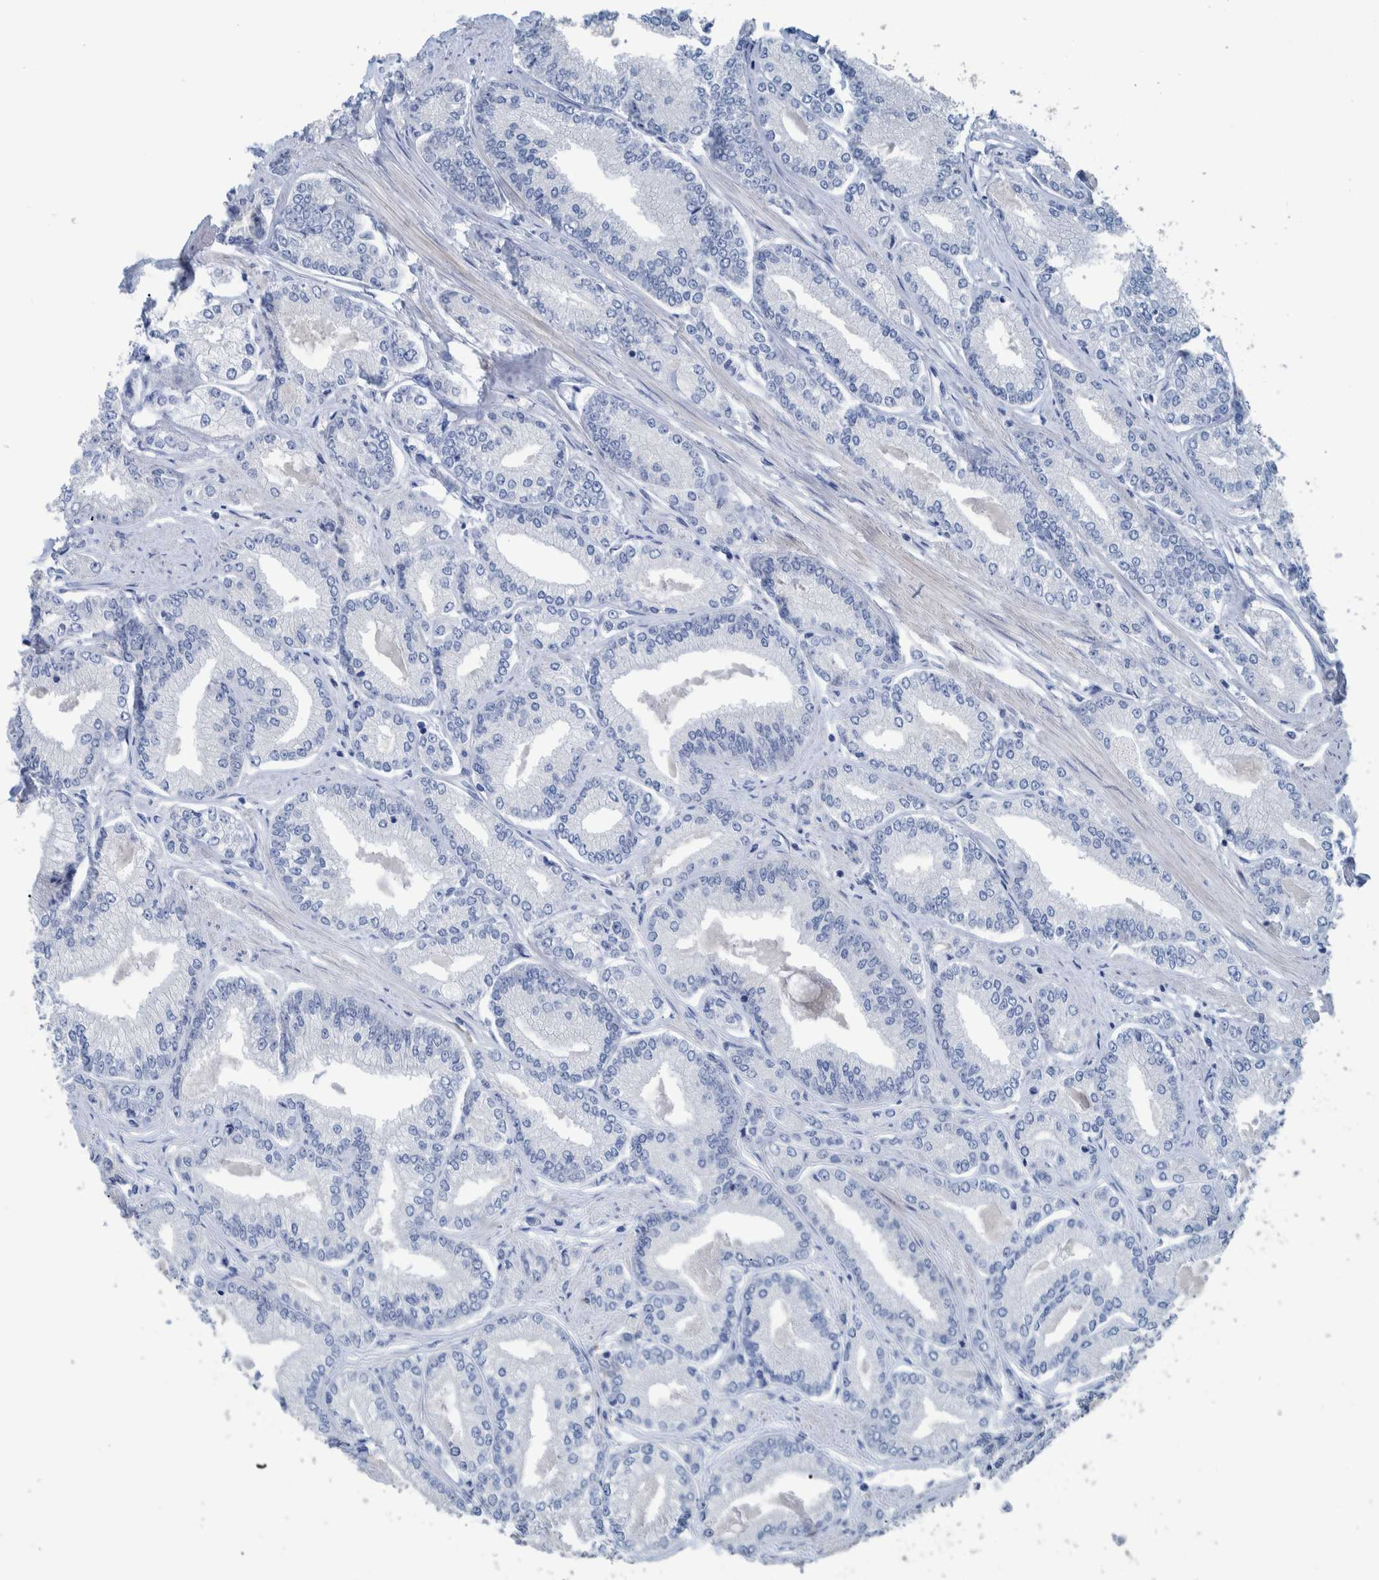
{"staining": {"intensity": "negative", "quantity": "none", "location": "none"}, "tissue": "prostate cancer", "cell_type": "Tumor cells", "image_type": "cancer", "snomed": [{"axis": "morphology", "description": "Adenocarcinoma, Low grade"}, {"axis": "topography", "description": "Prostate"}], "caption": "A photomicrograph of prostate adenocarcinoma (low-grade) stained for a protein reveals no brown staining in tumor cells.", "gene": "IDO1", "patient": {"sex": "male", "age": 52}}